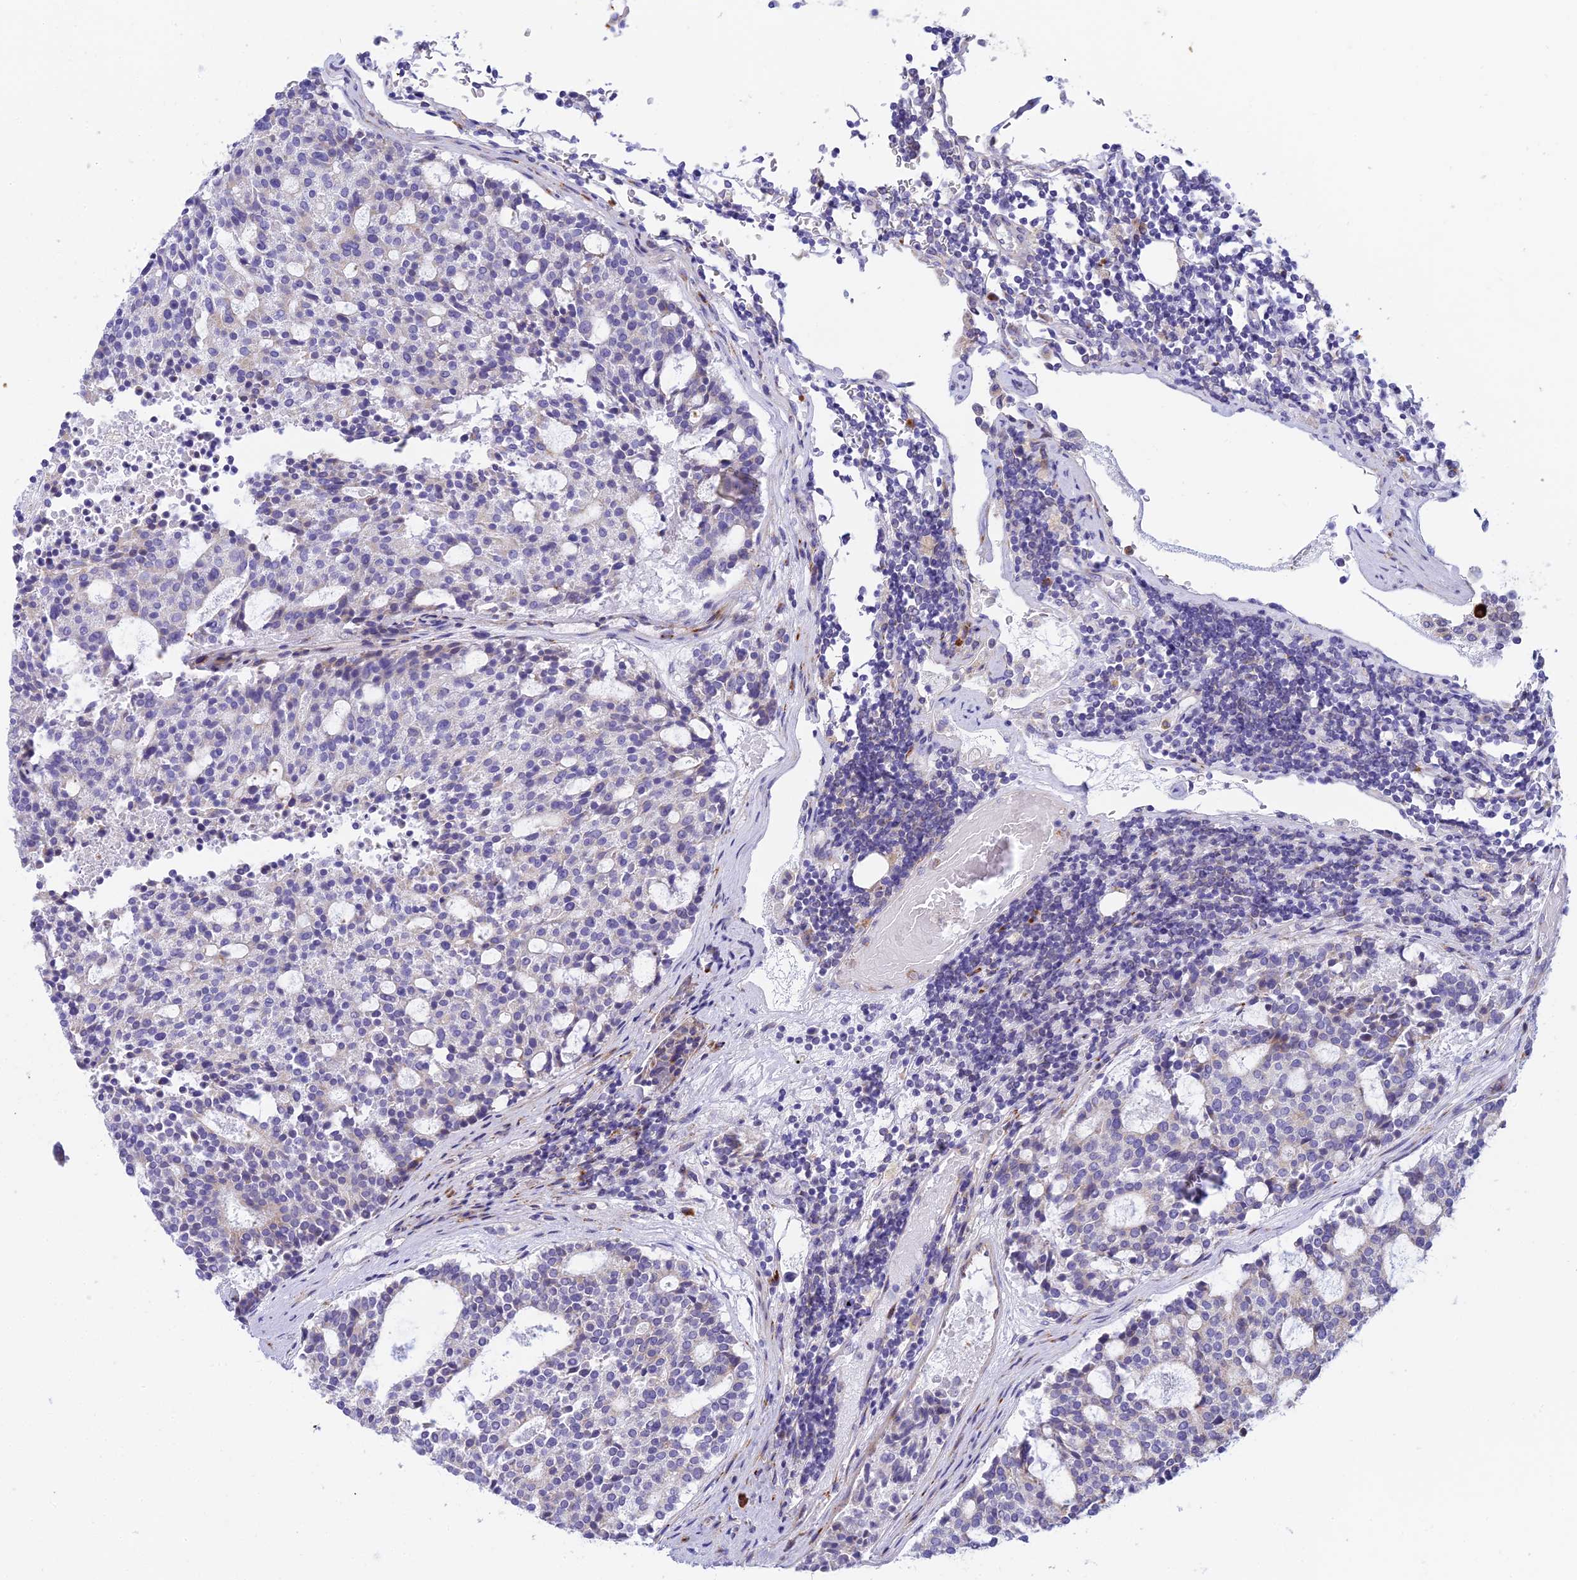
{"staining": {"intensity": "negative", "quantity": "none", "location": "none"}, "tissue": "carcinoid", "cell_type": "Tumor cells", "image_type": "cancer", "snomed": [{"axis": "morphology", "description": "Carcinoid, malignant, NOS"}, {"axis": "topography", "description": "Pancreas"}], "caption": "This is a histopathology image of immunohistochemistry staining of malignant carcinoid, which shows no positivity in tumor cells.", "gene": "CLCN7", "patient": {"sex": "female", "age": 54}}